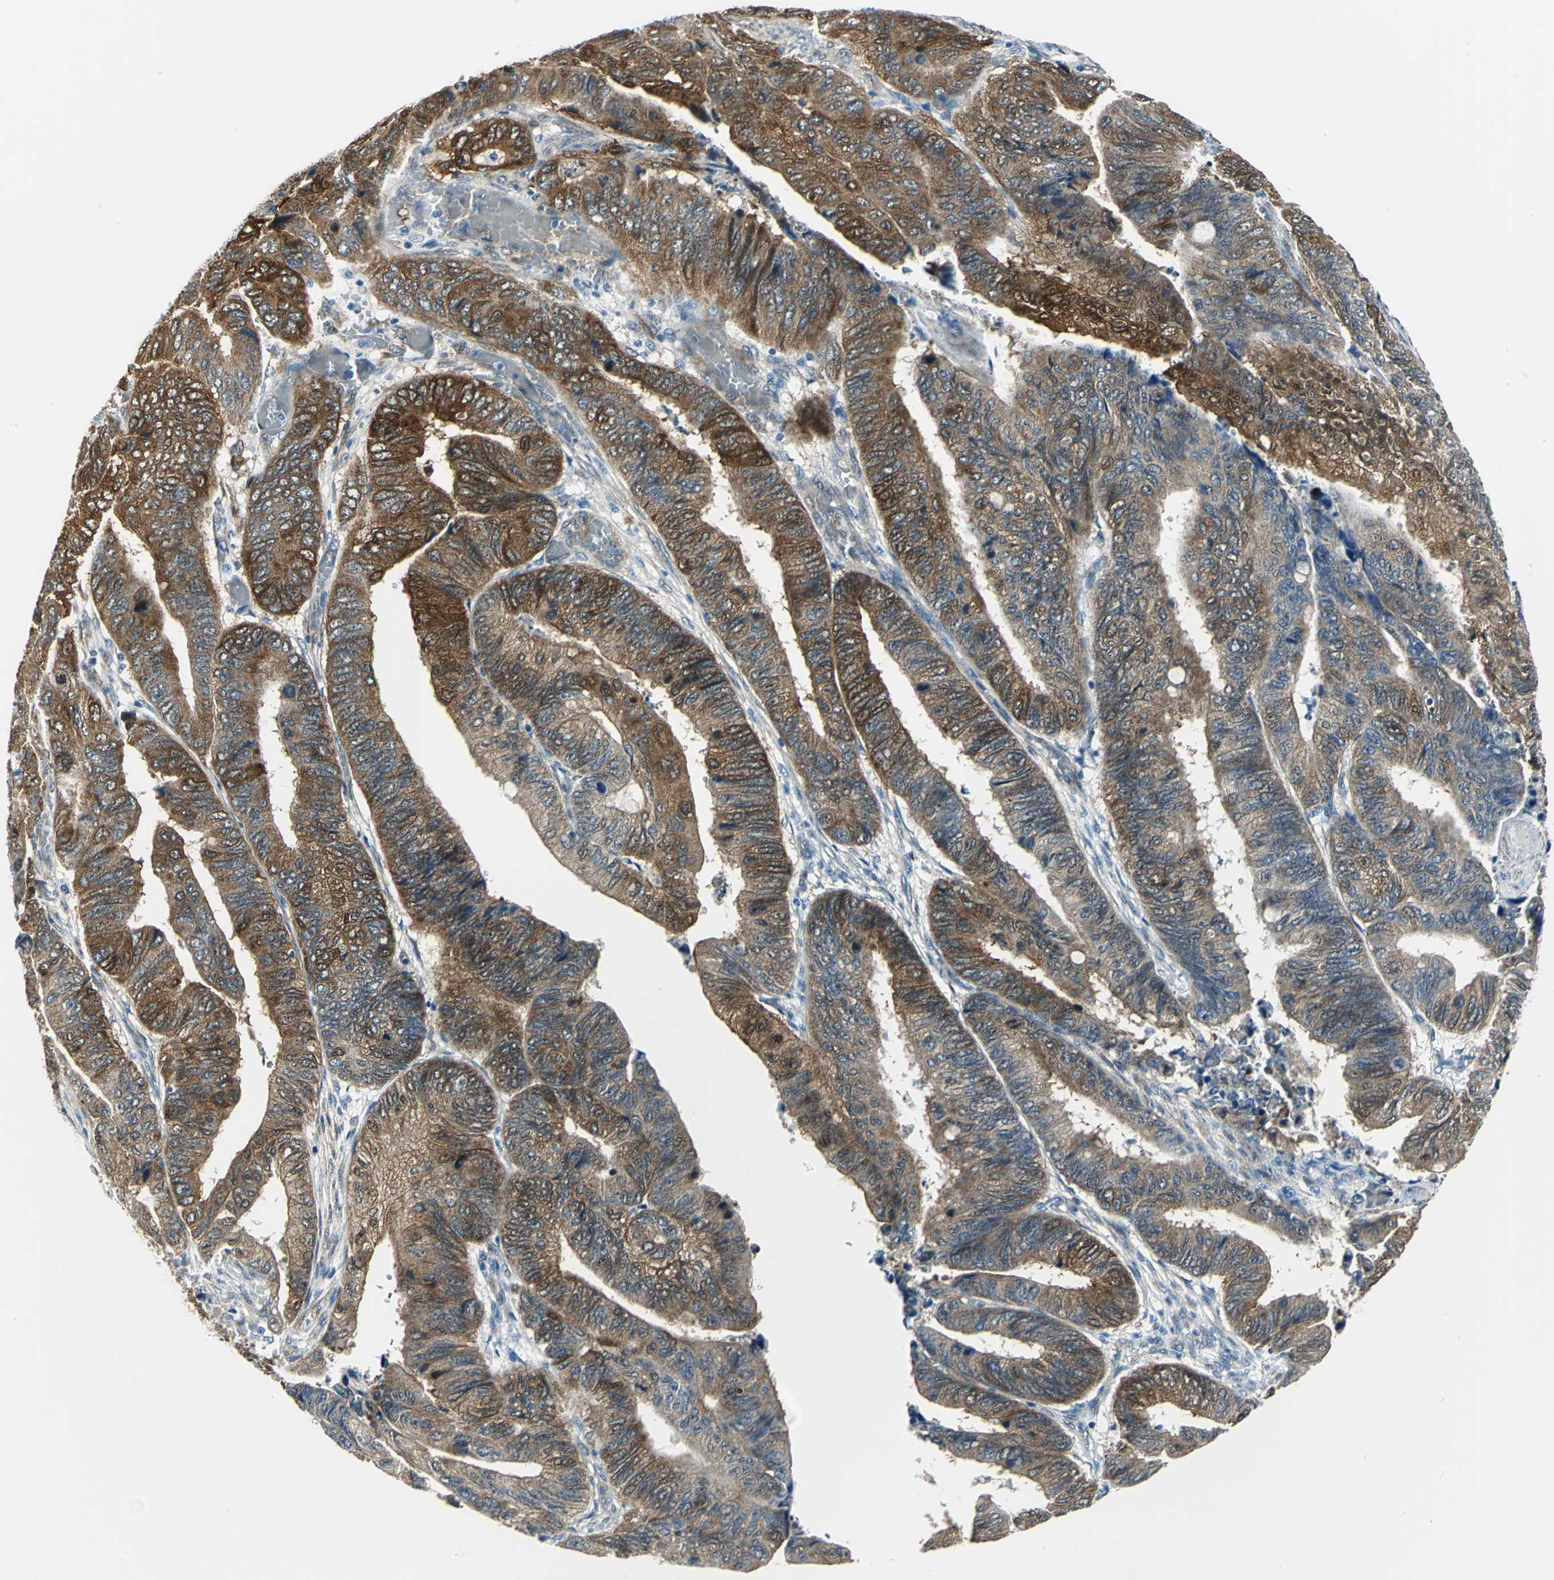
{"staining": {"intensity": "strong", "quantity": ">75%", "location": "cytoplasmic/membranous"}, "tissue": "colorectal cancer", "cell_type": "Tumor cells", "image_type": "cancer", "snomed": [{"axis": "morphology", "description": "Normal tissue, NOS"}, {"axis": "morphology", "description": "Adenocarcinoma, NOS"}, {"axis": "topography", "description": "Rectum"}, {"axis": "topography", "description": "Peripheral nerve tissue"}], "caption": "Strong cytoplasmic/membranous positivity for a protein is present in approximately >75% of tumor cells of colorectal adenocarcinoma using immunohistochemistry.", "gene": "HSPB1", "patient": {"sex": "male", "age": 92}}